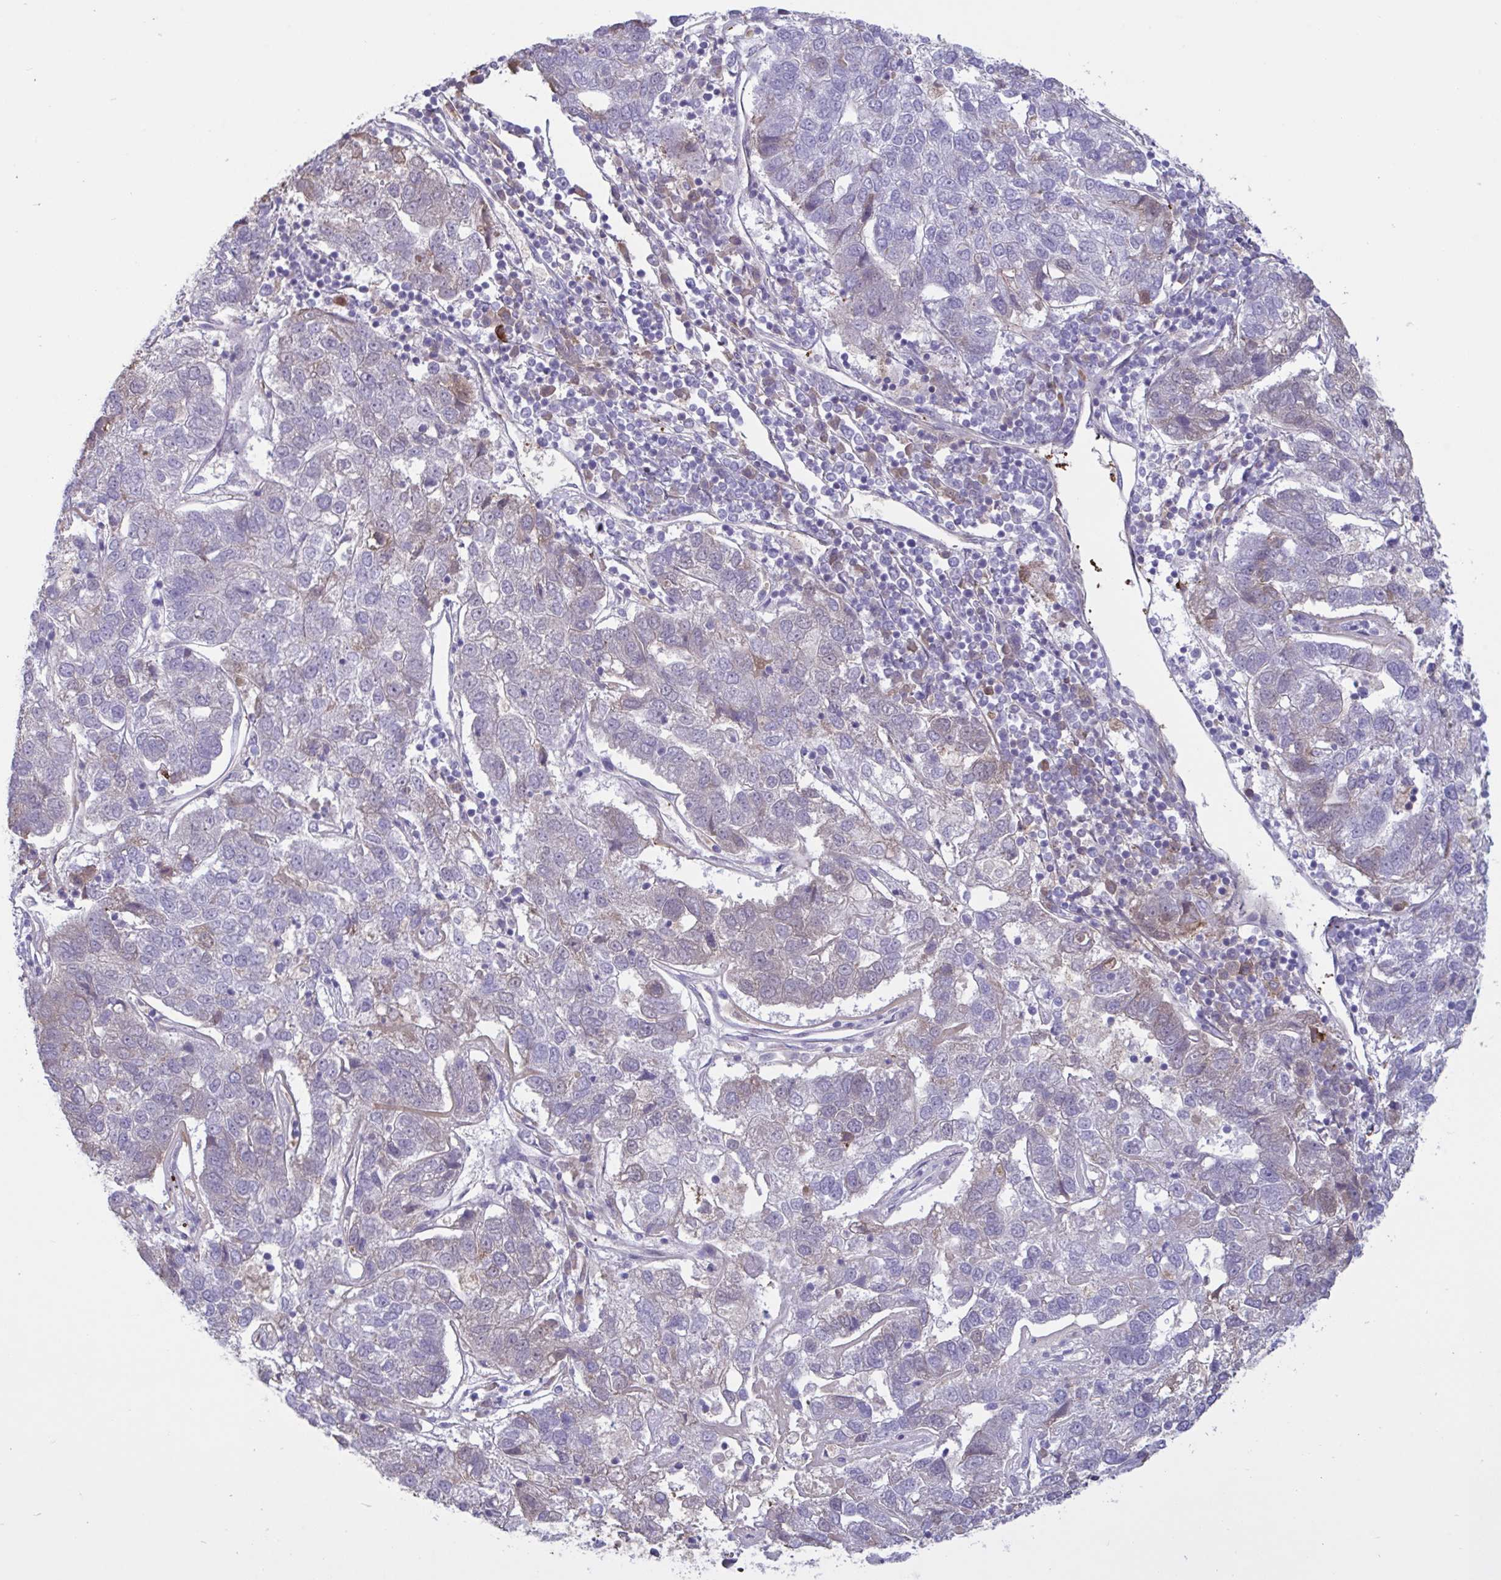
{"staining": {"intensity": "negative", "quantity": "none", "location": "none"}, "tissue": "pancreatic cancer", "cell_type": "Tumor cells", "image_type": "cancer", "snomed": [{"axis": "morphology", "description": "Adenocarcinoma, NOS"}, {"axis": "topography", "description": "Pancreas"}], "caption": "This photomicrograph is of pancreatic cancer stained with IHC to label a protein in brown with the nuclei are counter-stained blue. There is no staining in tumor cells.", "gene": "IL1R1", "patient": {"sex": "female", "age": 61}}